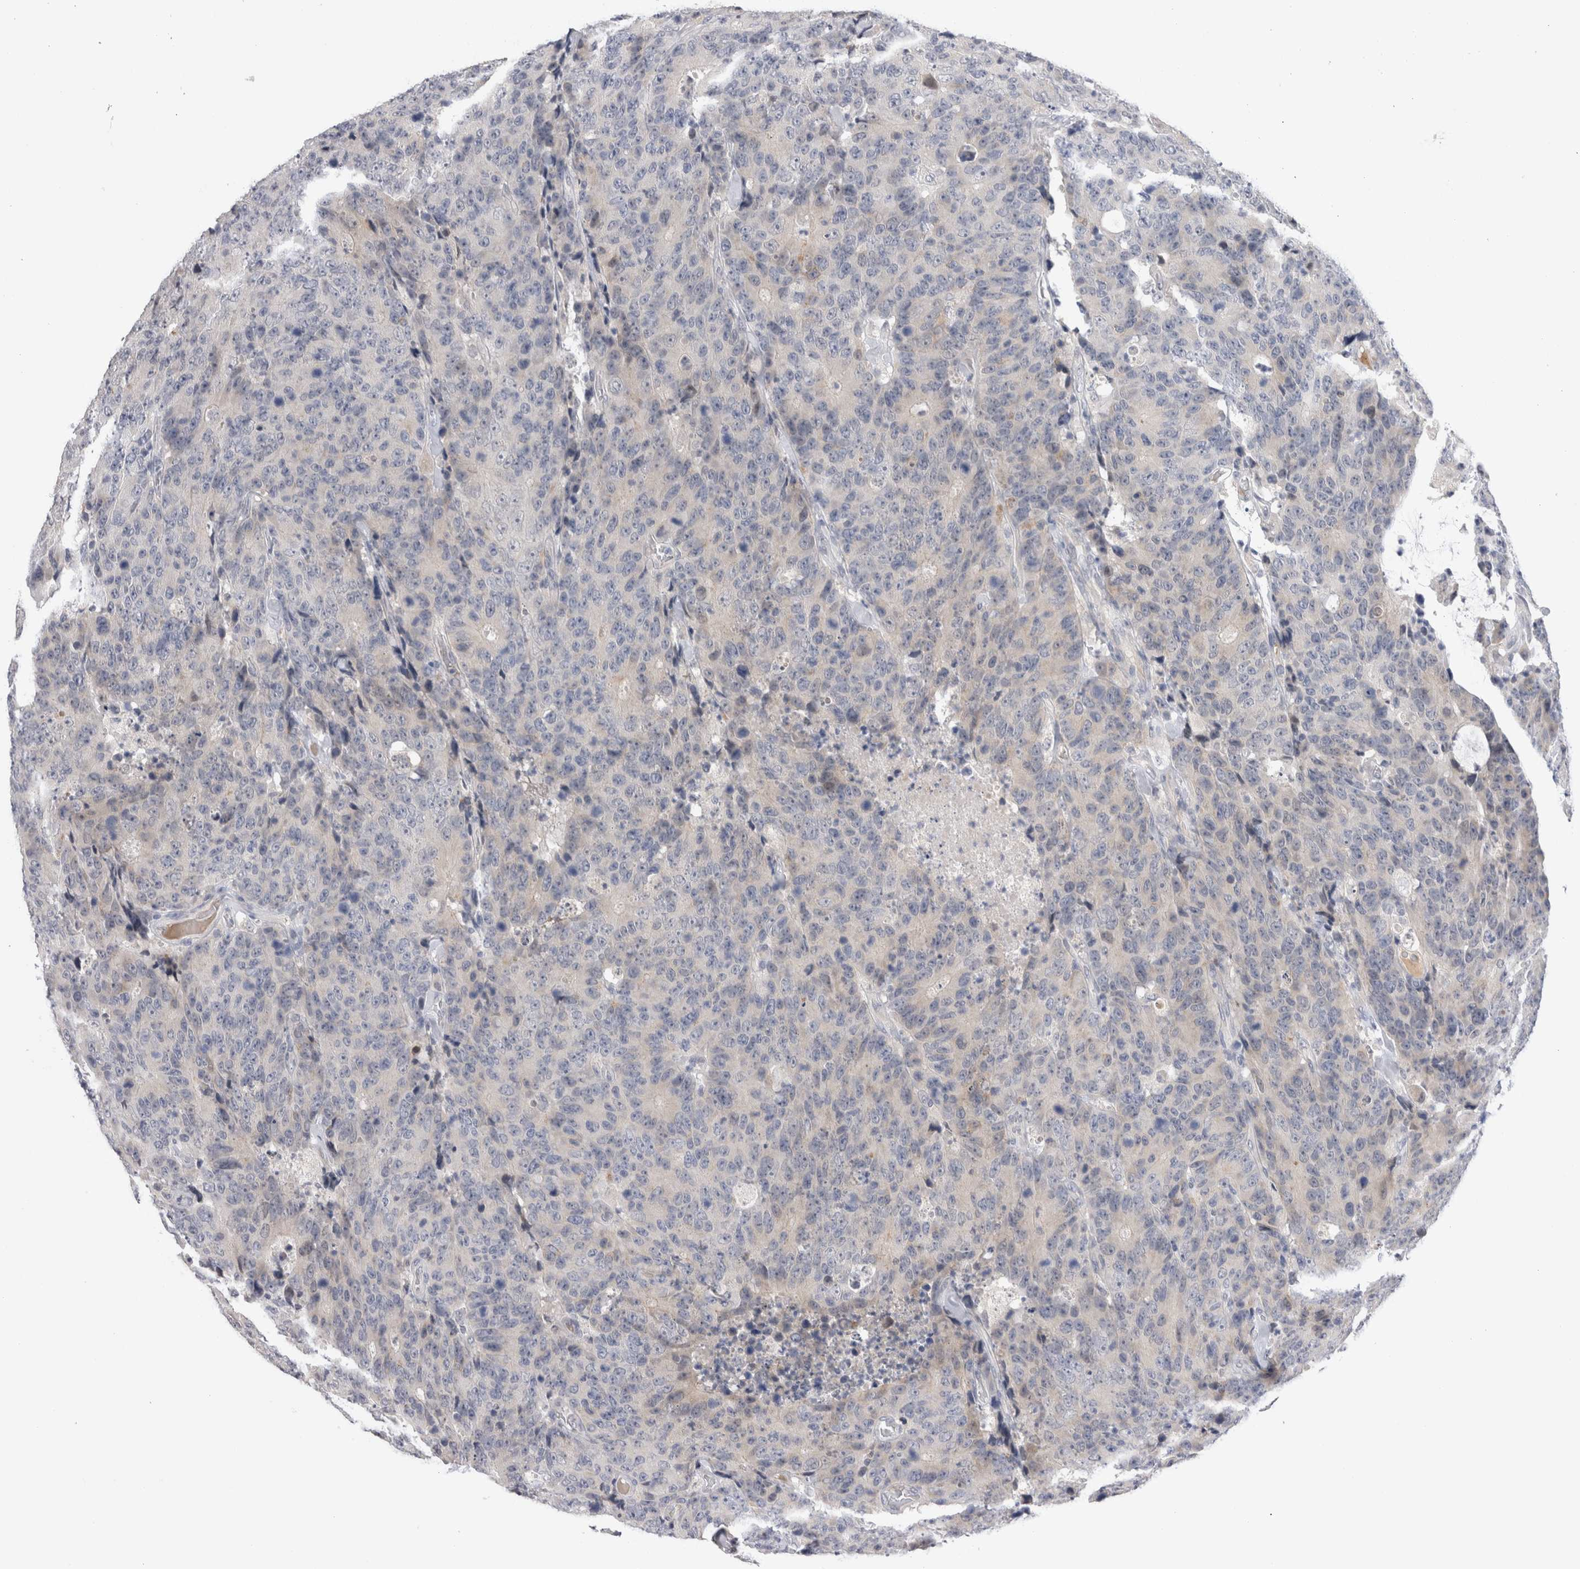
{"staining": {"intensity": "negative", "quantity": "none", "location": "none"}, "tissue": "colorectal cancer", "cell_type": "Tumor cells", "image_type": "cancer", "snomed": [{"axis": "morphology", "description": "Adenocarcinoma, NOS"}, {"axis": "topography", "description": "Colon"}], "caption": "IHC of human adenocarcinoma (colorectal) displays no expression in tumor cells.", "gene": "CRYBG1", "patient": {"sex": "female", "age": 86}}